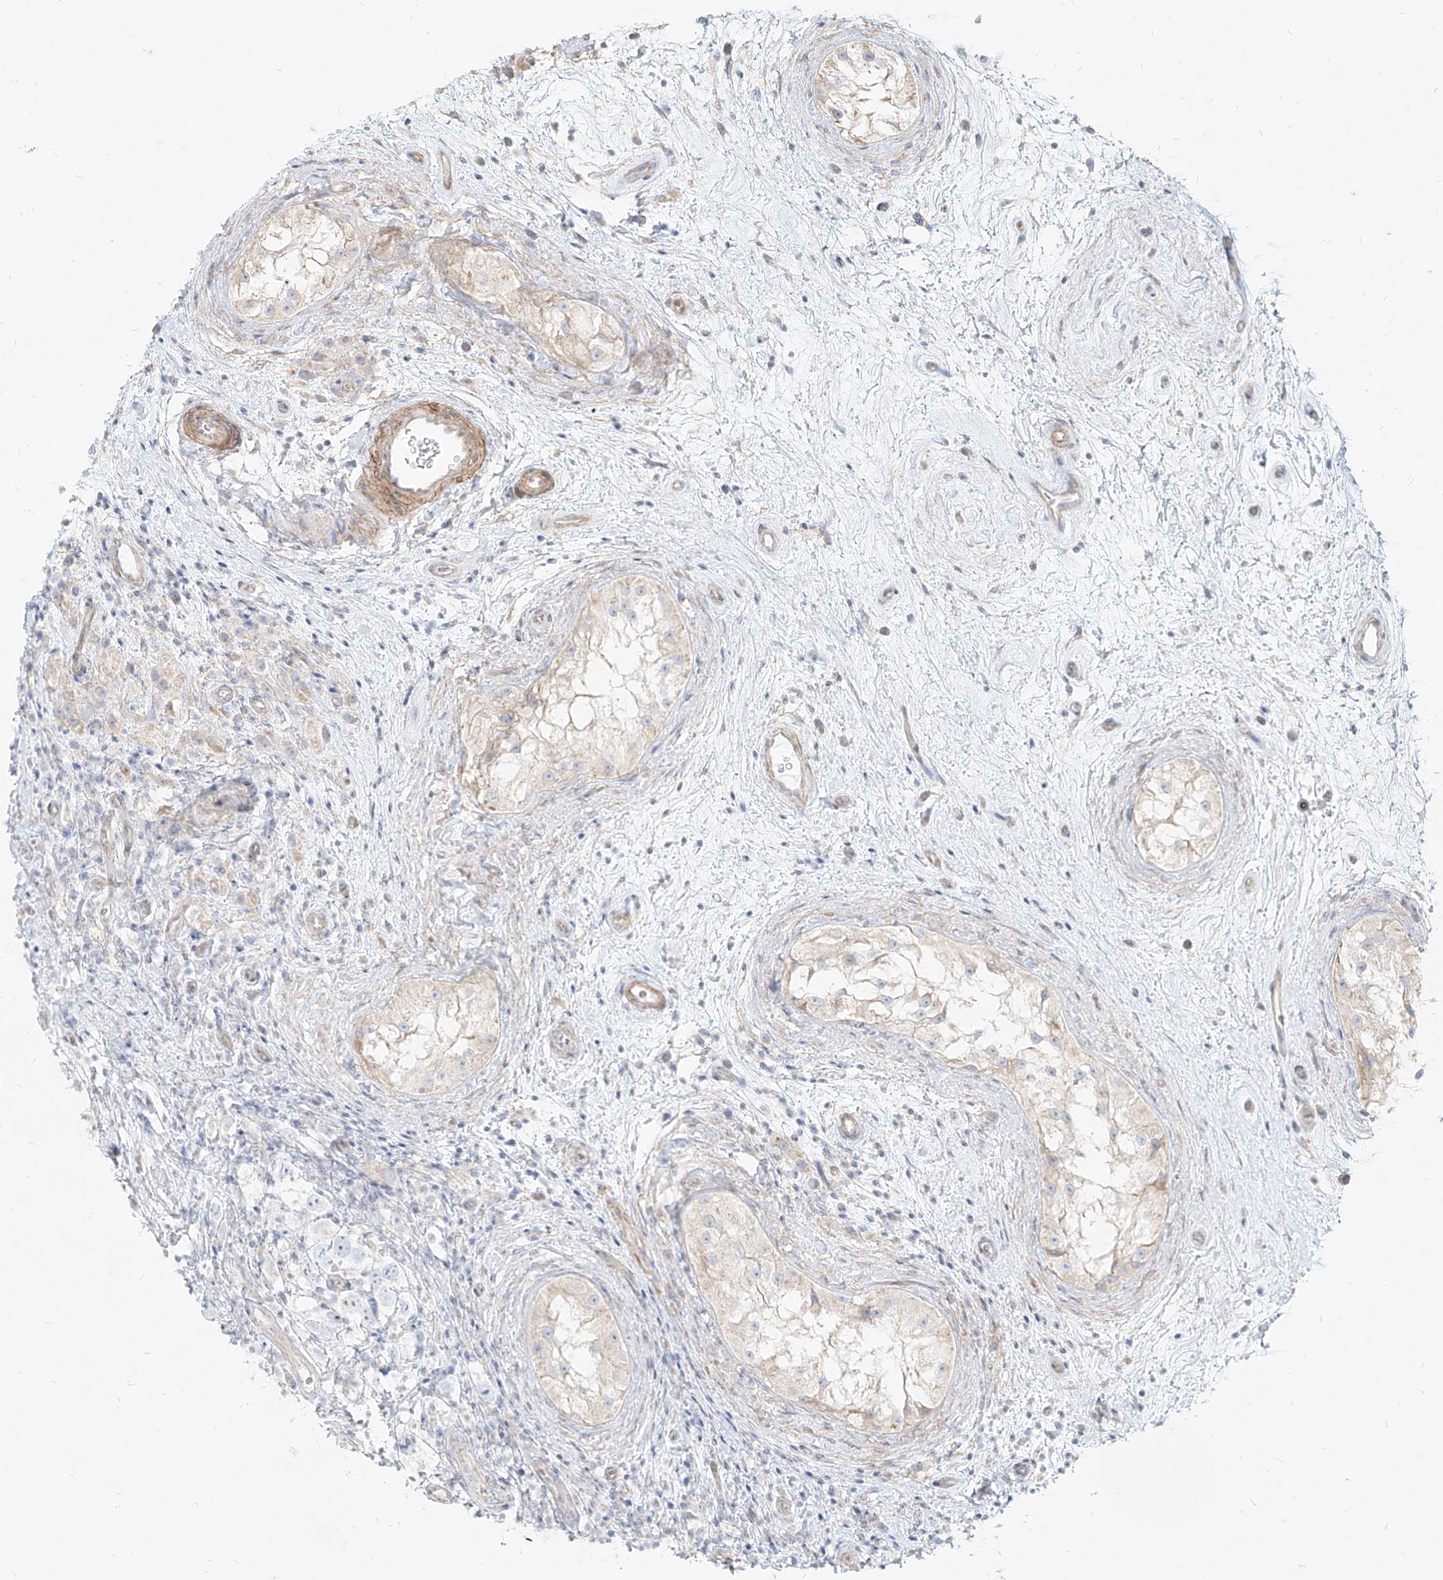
{"staining": {"intensity": "weak", "quantity": "<25%", "location": "cytoplasmic/membranous"}, "tissue": "testis cancer", "cell_type": "Tumor cells", "image_type": "cancer", "snomed": [{"axis": "morphology", "description": "Seminoma, NOS"}, {"axis": "topography", "description": "Testis"}], "caption": "Tumor cells are negative for brown protein staining in testis cancer (seminoma). Brightfield microscopy of IHC stained with DAB (3,3'-diaminobenzidine) (brown) and hematoxylin (blue), captured at high magnification.", "gene": "ITPKB", "patient": {"sex": "male", "age": 49}}